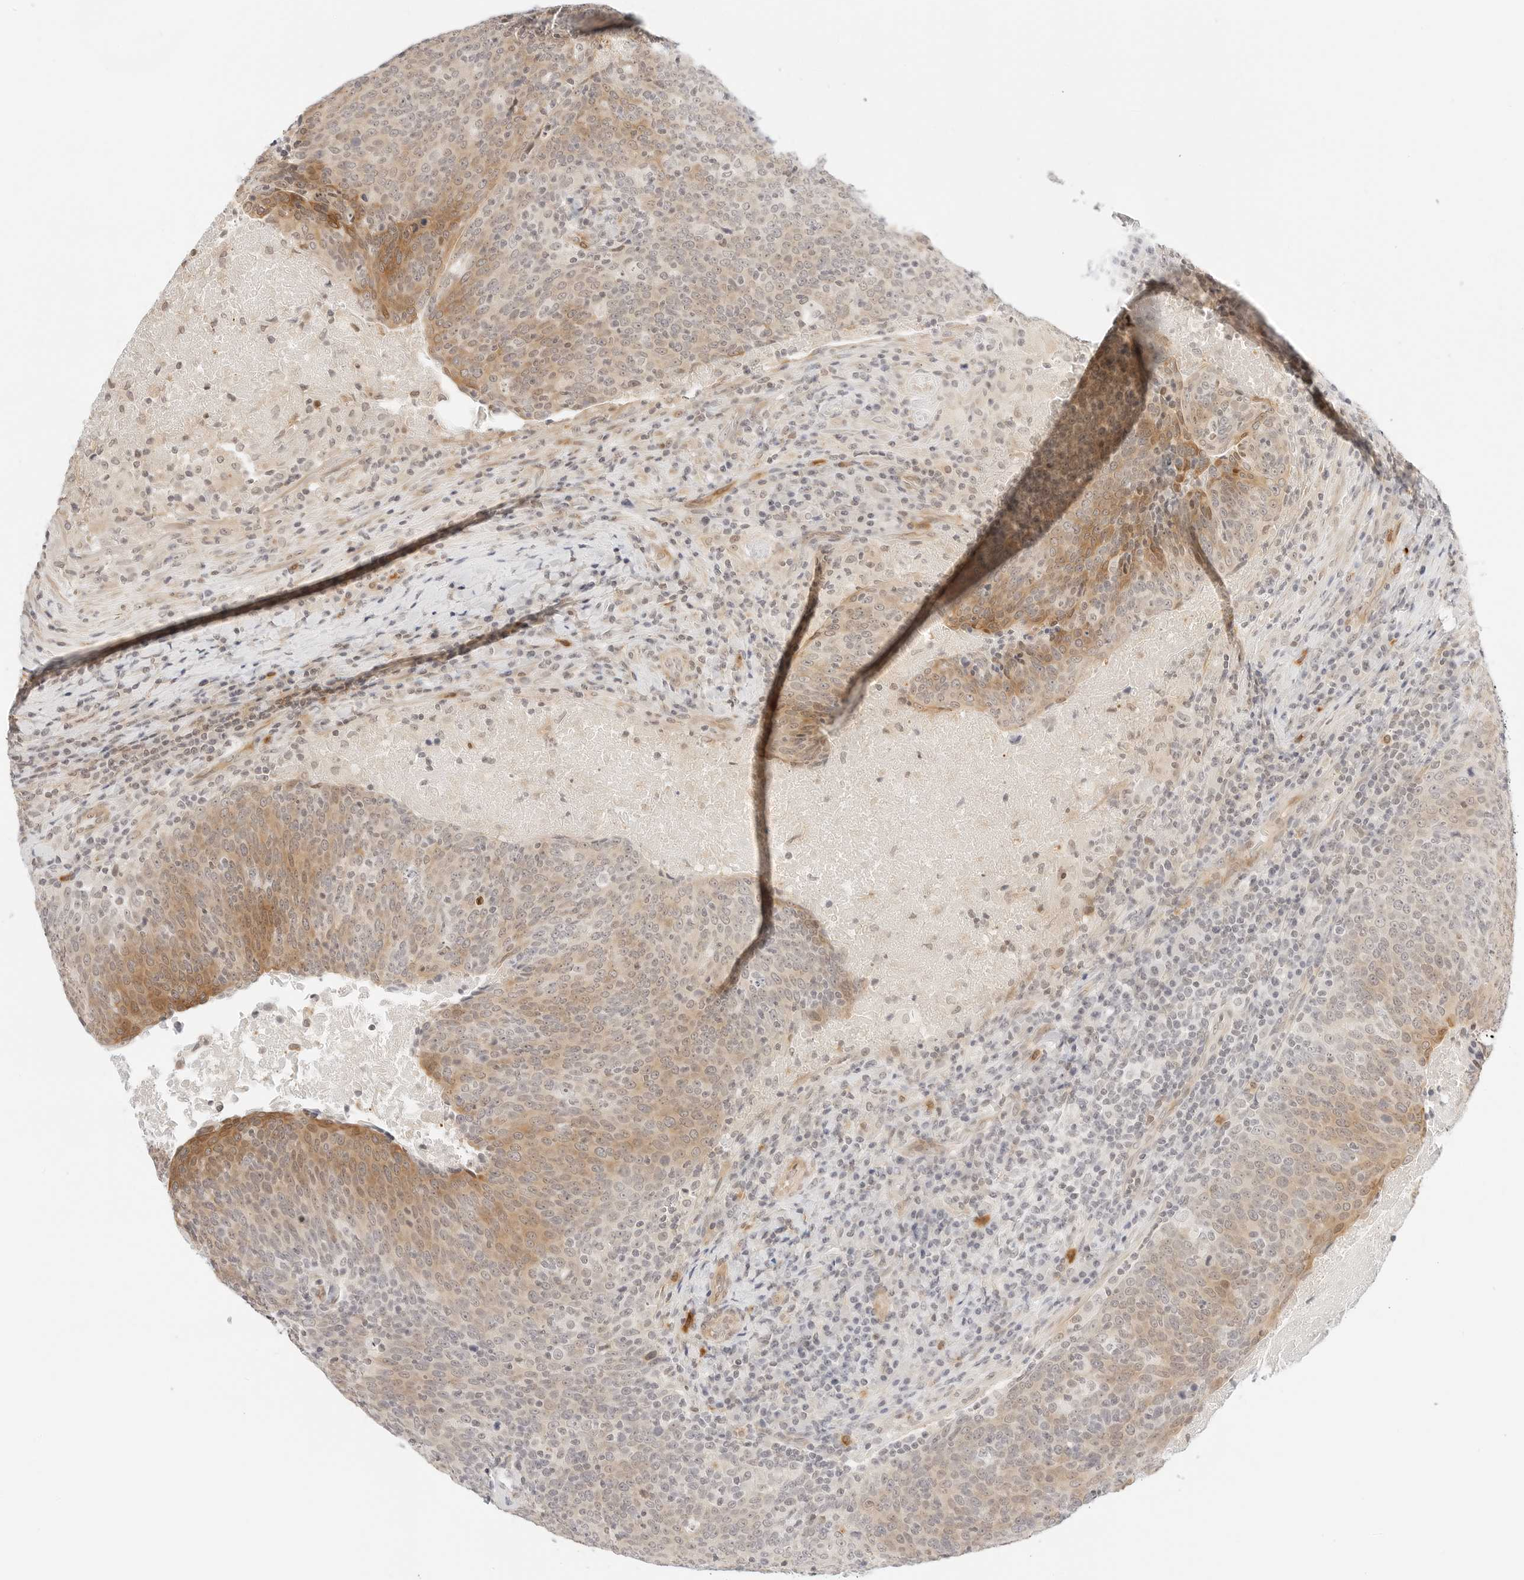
{"staining": {"intensity": "moderate", "quantity": ">75%", "location": "cytoplasmic/membranous,nuclear"}, "tissue": "head and neck cancer", "cell_type": "Tumor cells", "image_type": "cancer", "snomed": [{"axis": "morphology", "description": "Squamous cell carcinoma, NOS"}, {"axis": "morphology", "description": "Squamous cell carcinoma, metastatic, NOS"}, {"axis": "topography", "description": "Lymph node"}, {"axis": "topography", "description": "Head-Neck"}], "caption": "A brown stain highlights moderate cytoplasmic/membranous and nuclear positivity of a protein in head and neck cancer (metastatic squamous cell carcinoma) tumor cells.", "gene": "TEKT2", "patient": {"sex": "male", "age": 62}}